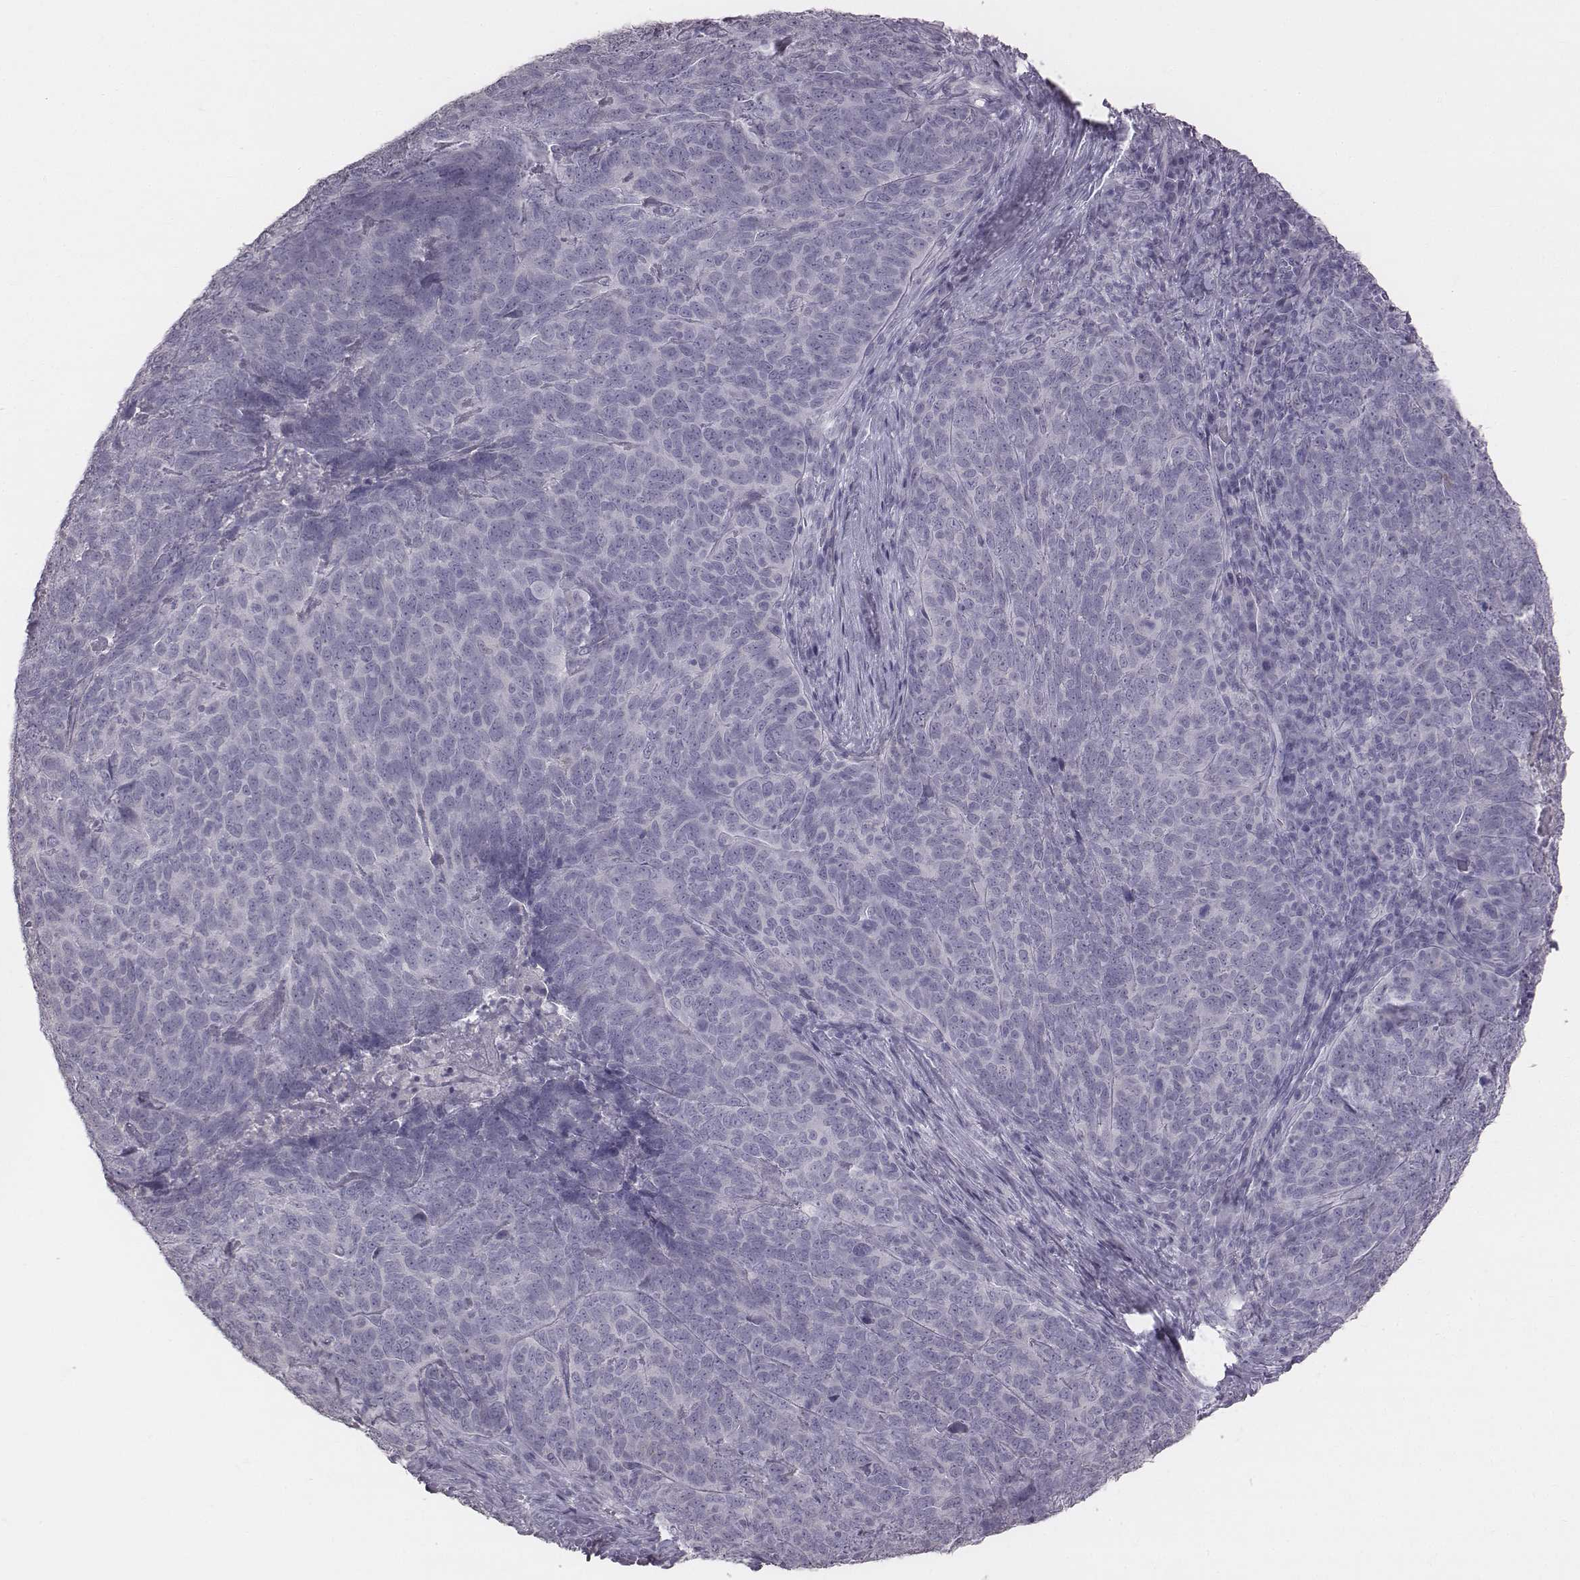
{"staining": {"intensity": "negative", "quantity": "none", "location": "none"}, "tissue": "skin cancer", "cell_type": "Tumor cells", "image_type": "cancer", "snomed": [{"axis": "morphology", "description": "Squamous cell carcinoma, NOS"}, {"axis": "topography", "description": "Skin"}, {"axis": "topography", "description": "Anal"}], "caption": "DAB immunohistochemical staining of human skin cancer (squamous cell carcinoma) exhibits no significant staining in tumor cells.", "gene": "C6orf58", "patient": {"sex": "female", "age": 51}}